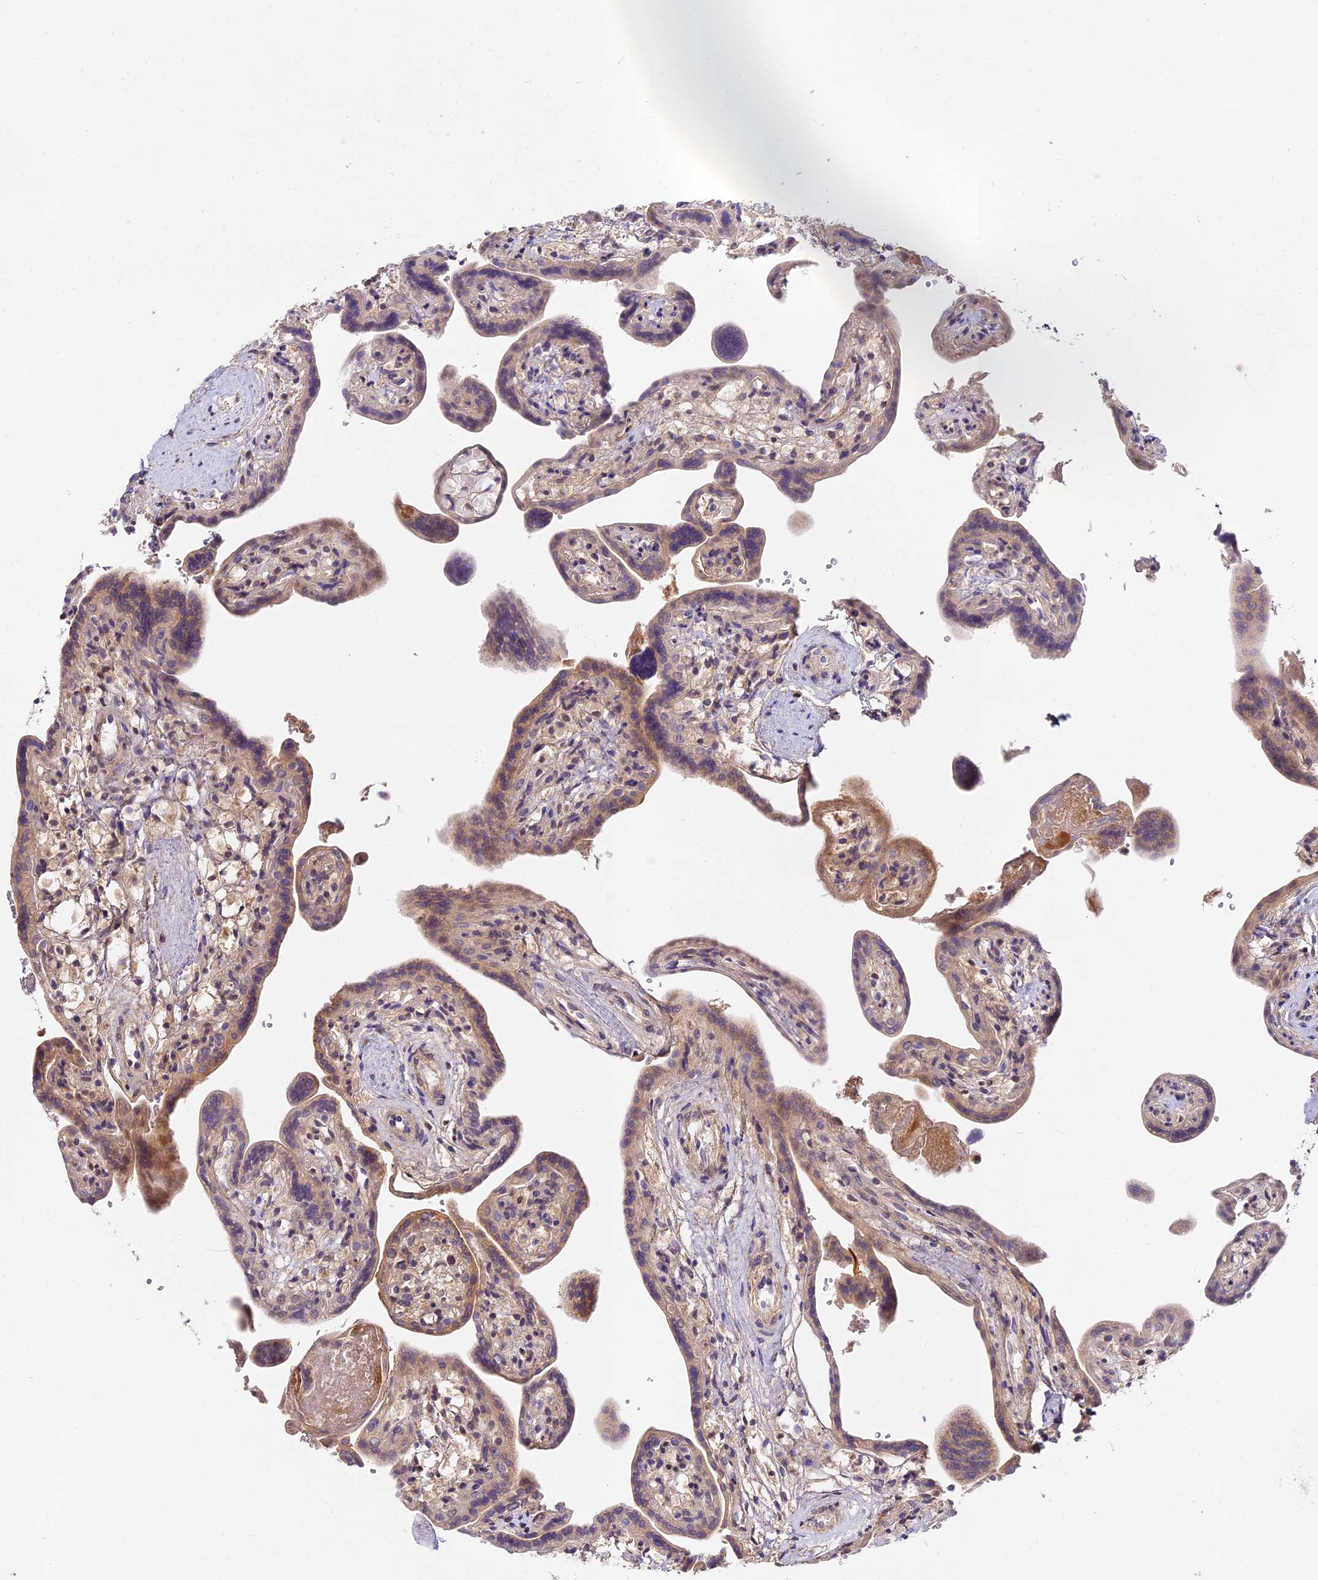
{"staining": {"intensity": "moderate", "quantity": "25%-75%", "location": "cytoplasmic/membranous,nuclear"}, "tissue": "placenta", "cell_type": "Trophoblastic cells", "image_type": "normal", "snomed": [{"axis": "morphology", "description": "Normal tissue, NOS"}, {"axis": "topography", "description": "Placenta"}], "caption": "The image reveals immunohistochemical staining of unremarkable placenta. There is moderate cytoplasmic/membranous,nuclear staining is appreciated in about 25%-75% of trophoblastic cells. (DAB IHC, brown staining for protein, blue staining for nuclei).", "gene": "IMPACT", "patient": {"sex": "female", "age": 37}}